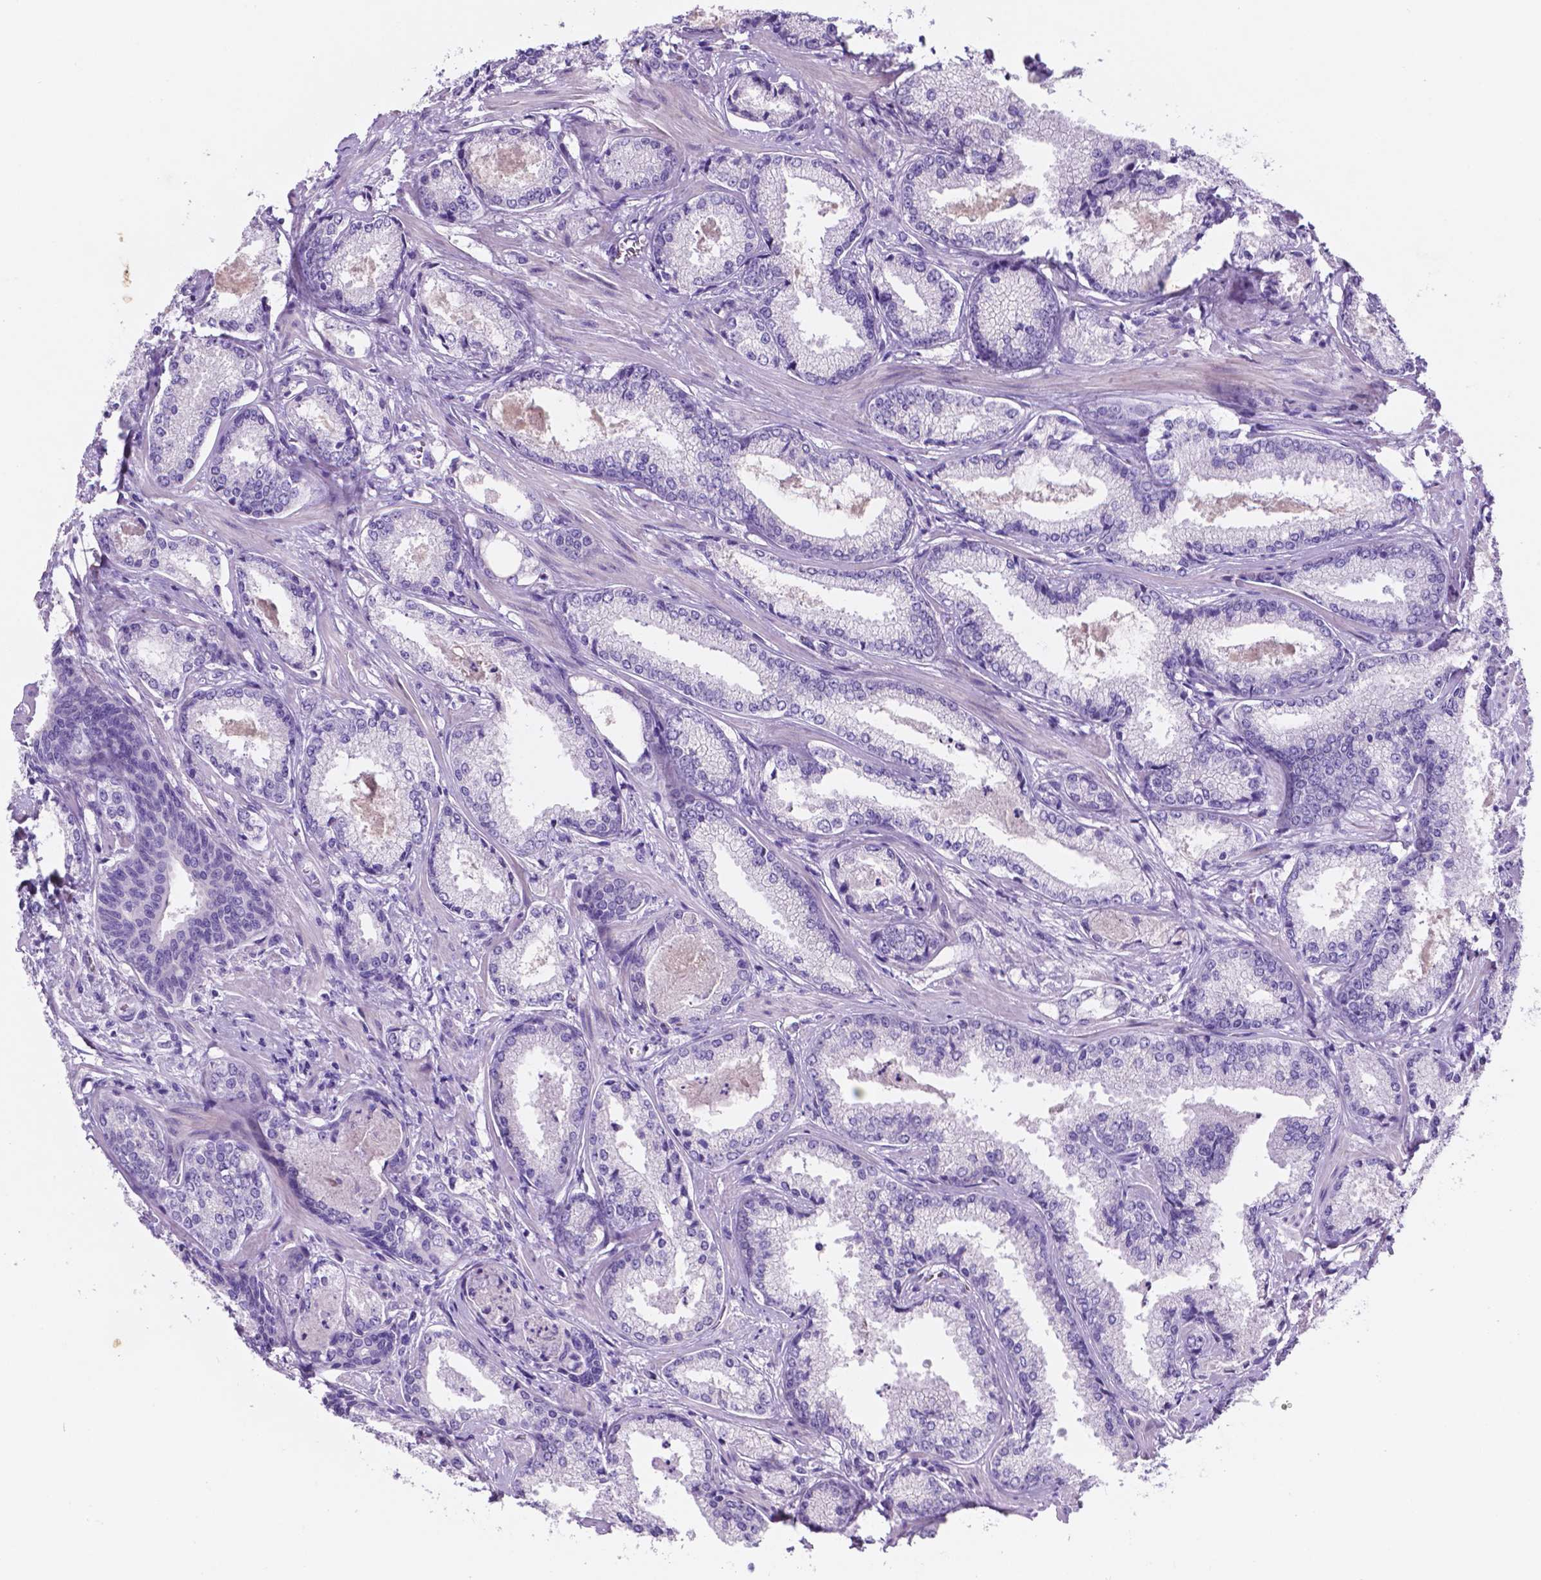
{"staining": {"intensity": "negative", "quantity": "none", "location": "none"}, "tissue": "prostate cancer", "cell_type": "Tumor cells", "image_type": "cancer", "snomed": [{"axis": "morphology", "description": "Adenocarcinoma, Low grade"}, {"axis": "topography", "description": "Prostate"}], "caption": "The immunohistochemistry (IHC) photomicrograph has no significant expression in tumor cells of adenocarcinoma (low-grade) (prostate) tissue.", "gene": "EBLN2", "patient": {"sex": "male", "age": 56}}